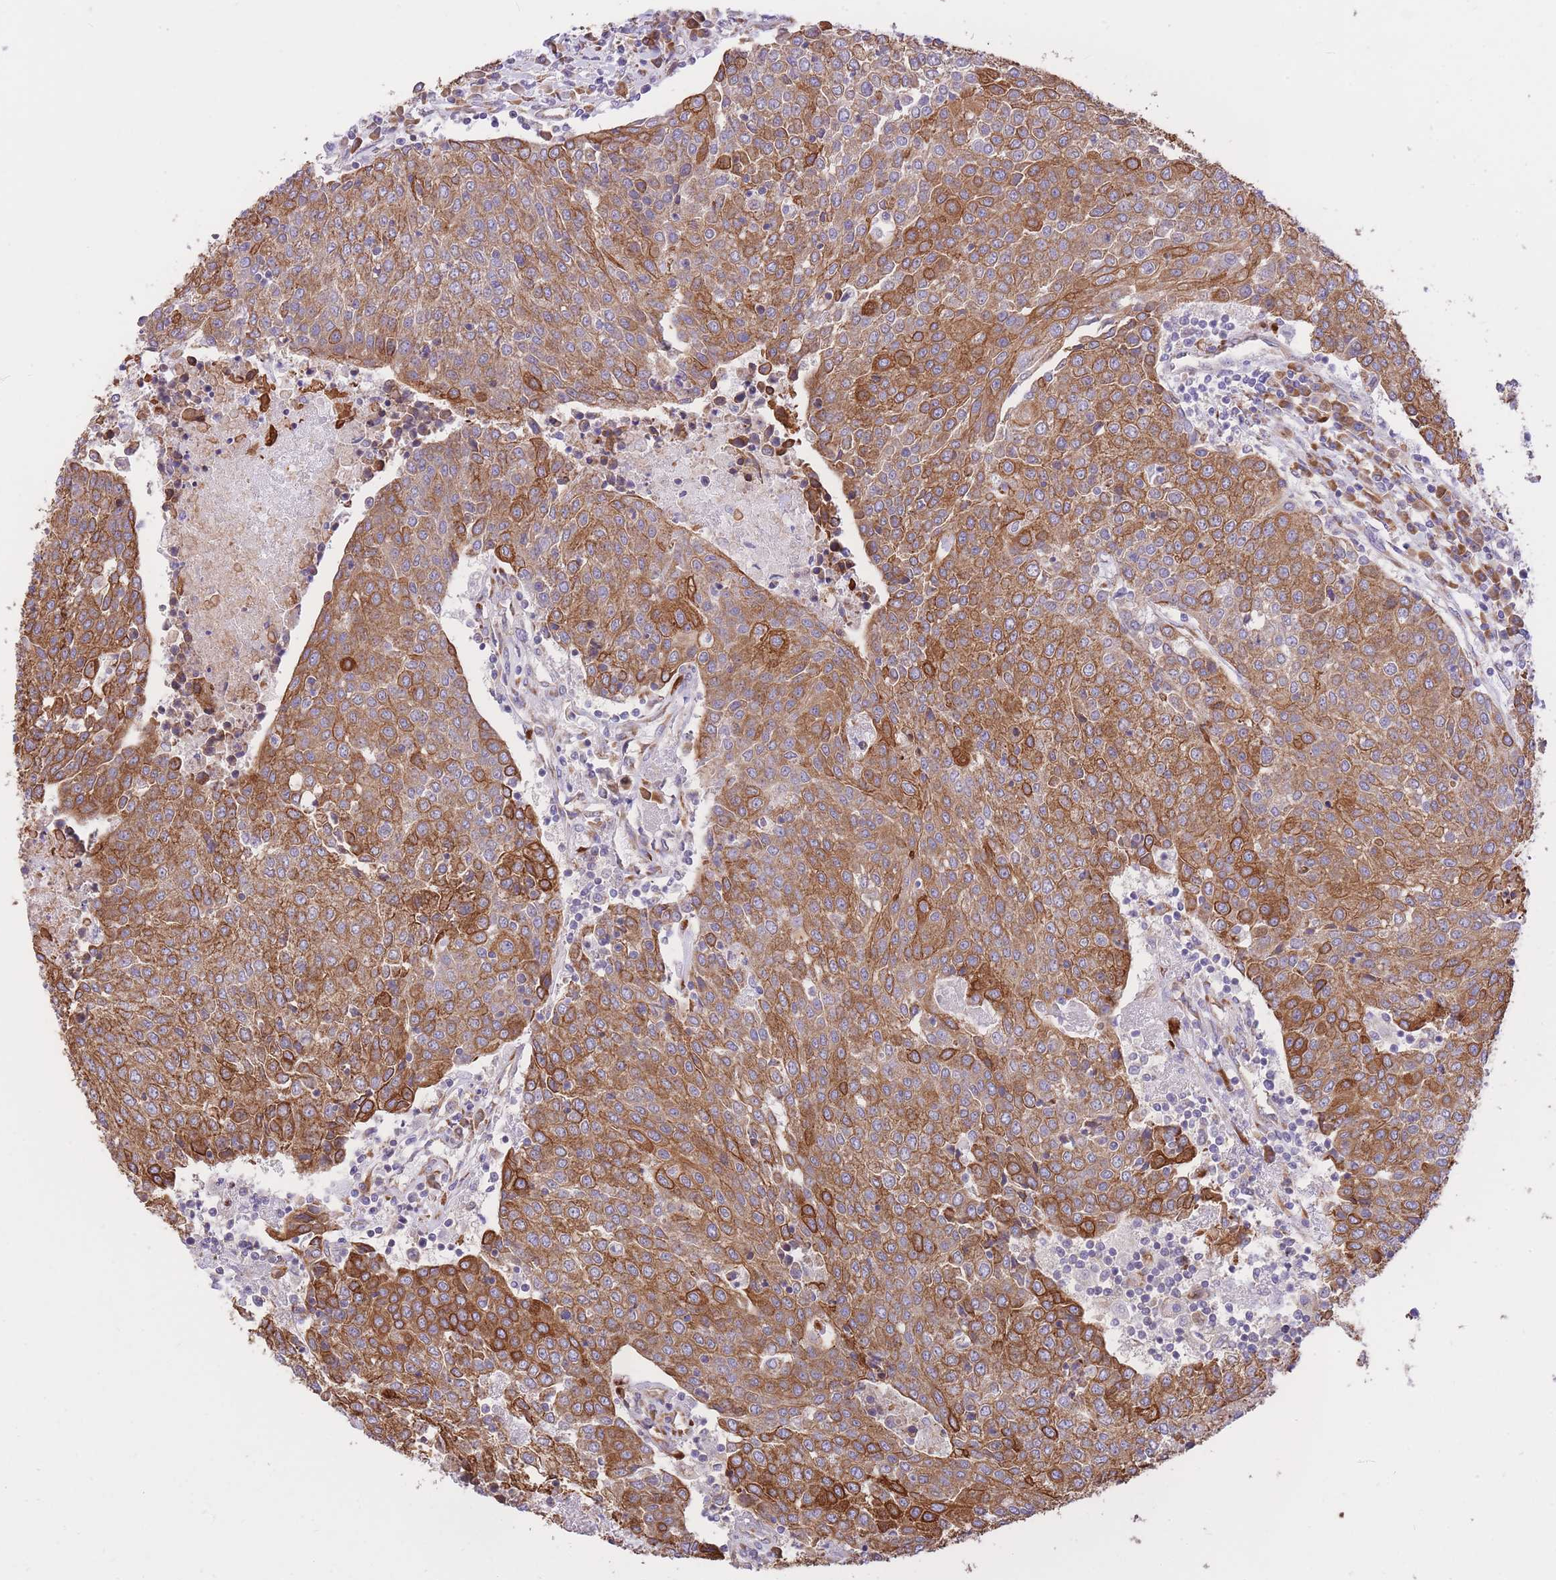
{"staining": {"intensity": "strong", "quantity": ">75%", "location": "cytoplasmic/membranous"}, "tissue": "urothelial cancer", "cell_type": "Tumor cells", "image_type": "cancer", "snomed": [{"axis": "morphology", "description": "Urothelial carcinoma, High grade"}, {"axis": "topography", "description": "Urinary bladder"}], "caption": "Immunohistochemistry (IHC) histopathology image of neoplastic tissue: urothelial cancer stained using IHC demonstrates high levels of strong protein expression localized specifically in the cytoplasmic/membranous of tumor cells, appearing as a cytoplasmic/membranous brown color.", "gene": "GBP7", "patient": {"sex": "female", "age": 85}}